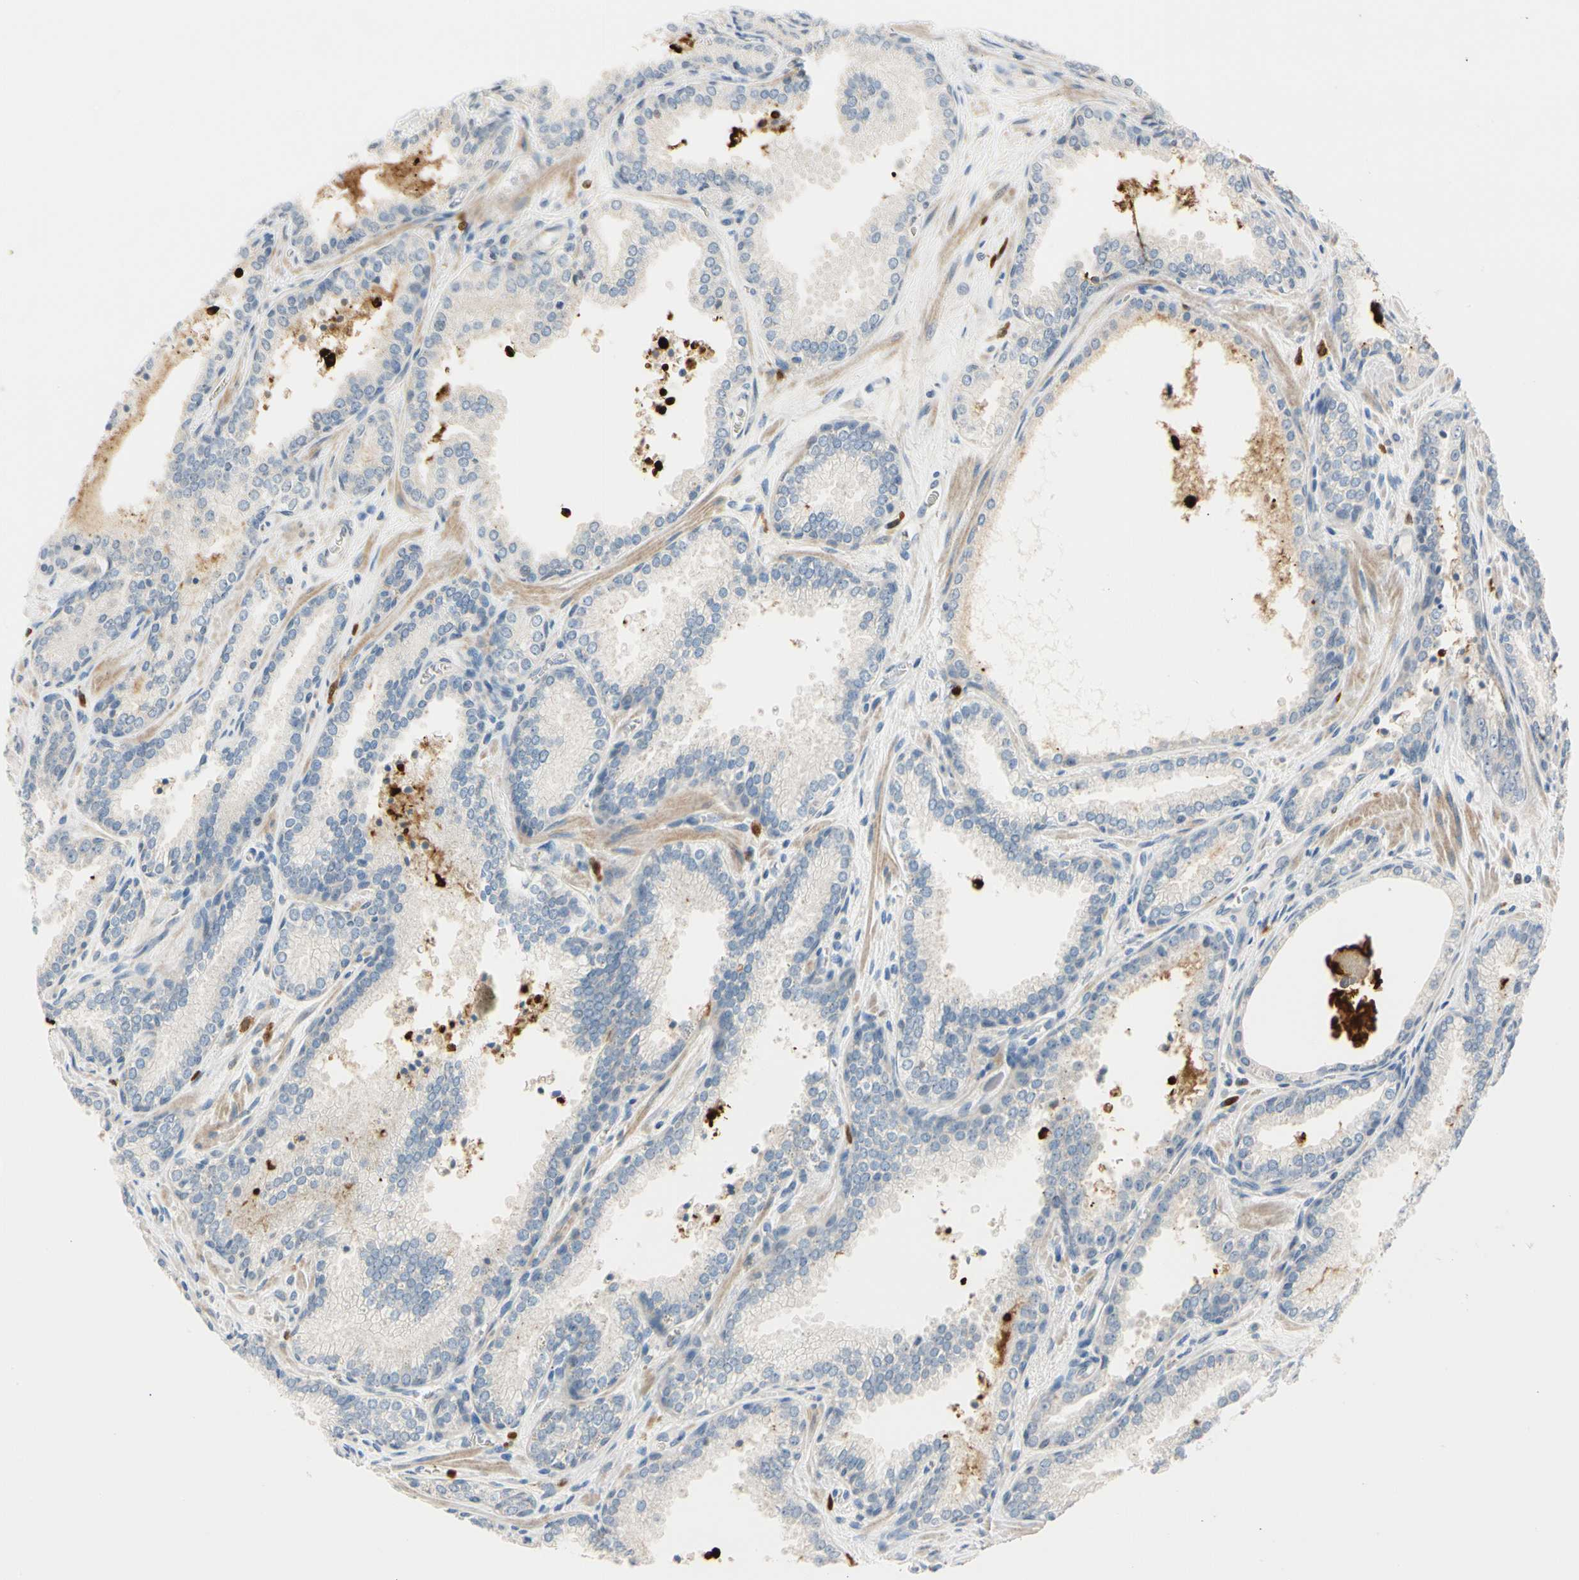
{"staining": {"intensity": "negative", "quantity": "none", "location": "none"}, "tissue": "prostate cancer", "cell_type": "Tumor cells", "image_type": "cancer", "snomed": [{"axis": "morphology", "description": "Adenocarcinoma, Low grade"}, {"axis": "topography", "description": "Prostate"}], "caption": "Prostate cancer was stained to show a protein in brown. There is no significant positivity in tumor cells. (Stains: DAB (3,3'-diaminobenzidine) immunohistochemistry with hematoxylin counter stain, Microscopy: brightfield microscopy at high magnification).", "gene": "TRAF5", "patient": {"sex": "male", "age": 60}}